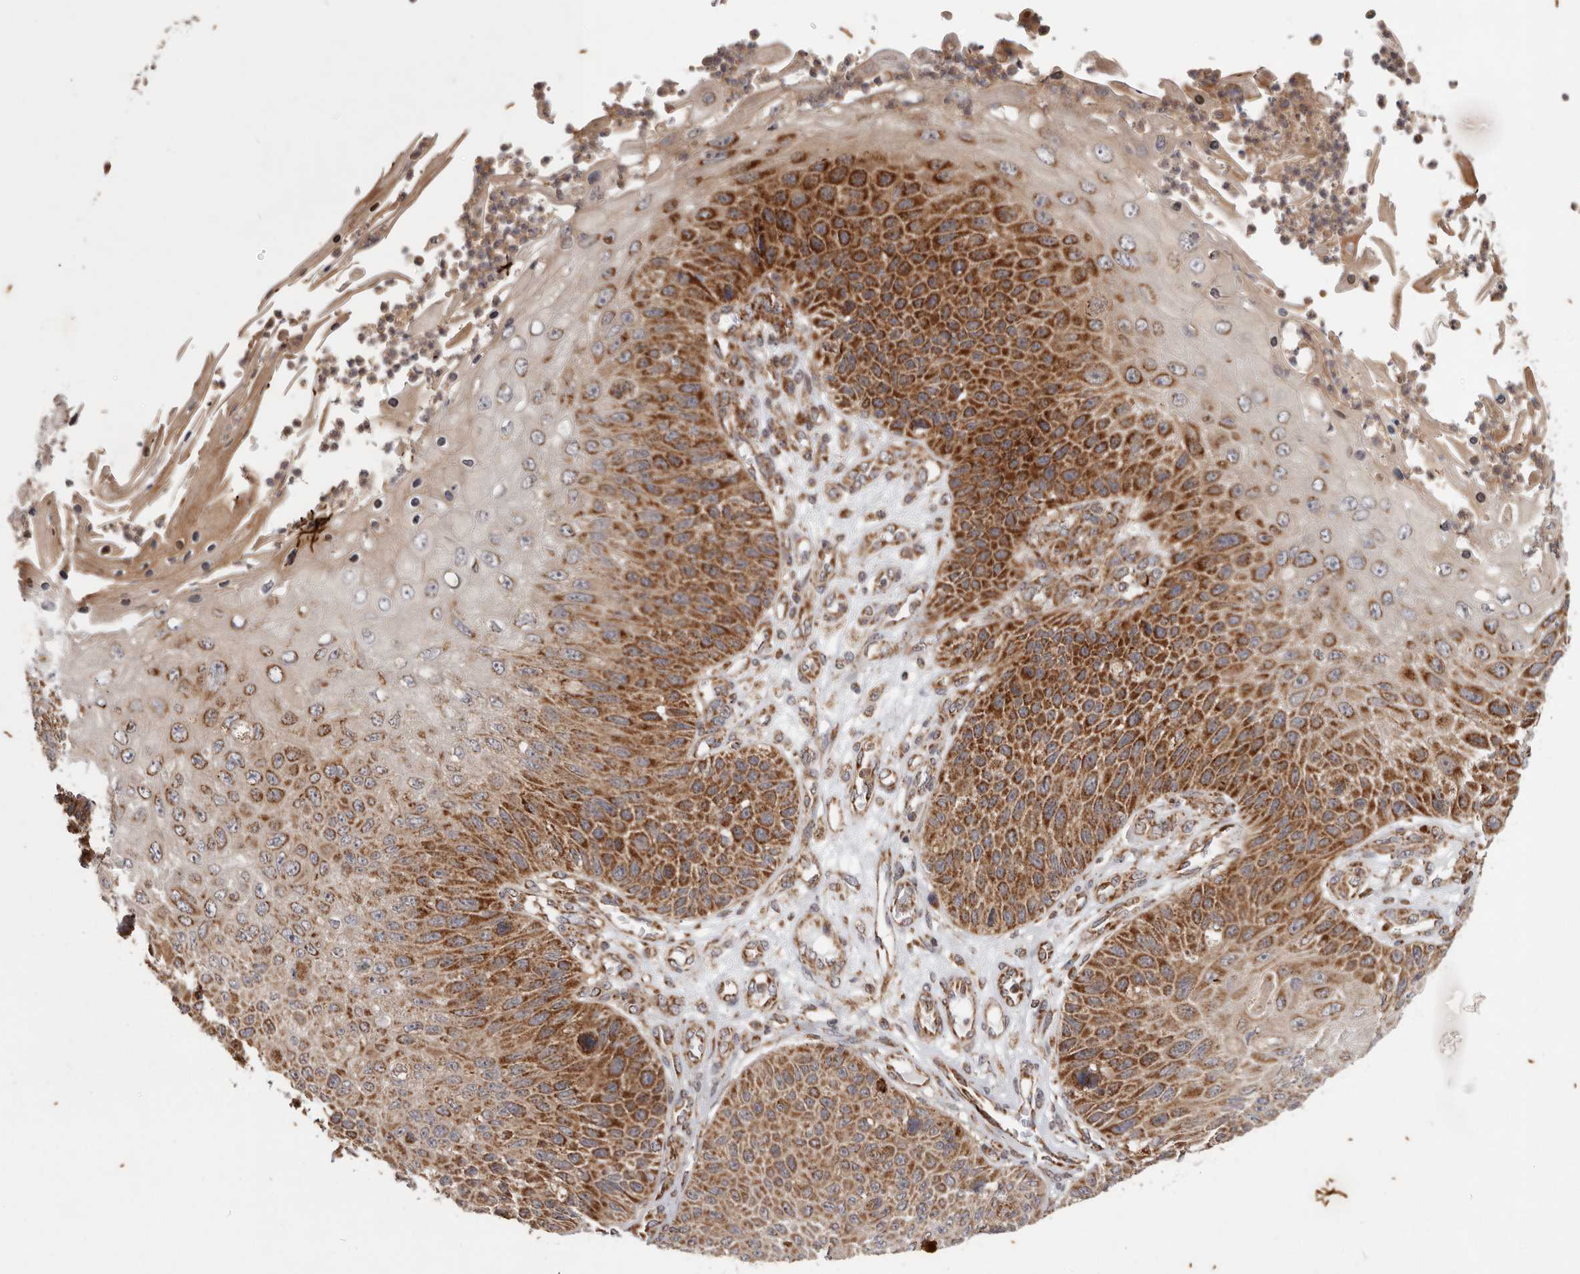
{"staining": {"intensity": "strong", "quantity": ">75%", "location": "cytoplasmic/membranous"}, "tissue": "skin cancer", "cell_type": "Tumor cells", "image_type": "cancer", "snomed": [{"axis": "morphology", "description": "Squamous cell carcinoma, NOS"}, {"axis": "topography", "description": "Skin"}], "caption": "IHC image of skin cancer stained for a protein (brown), which reveals high levels of strong cytoplasmic/membranous staining in about >75% of tumor cells.", "gene": "MRPS10", "patient": {"sex": "female", "age": 88}}